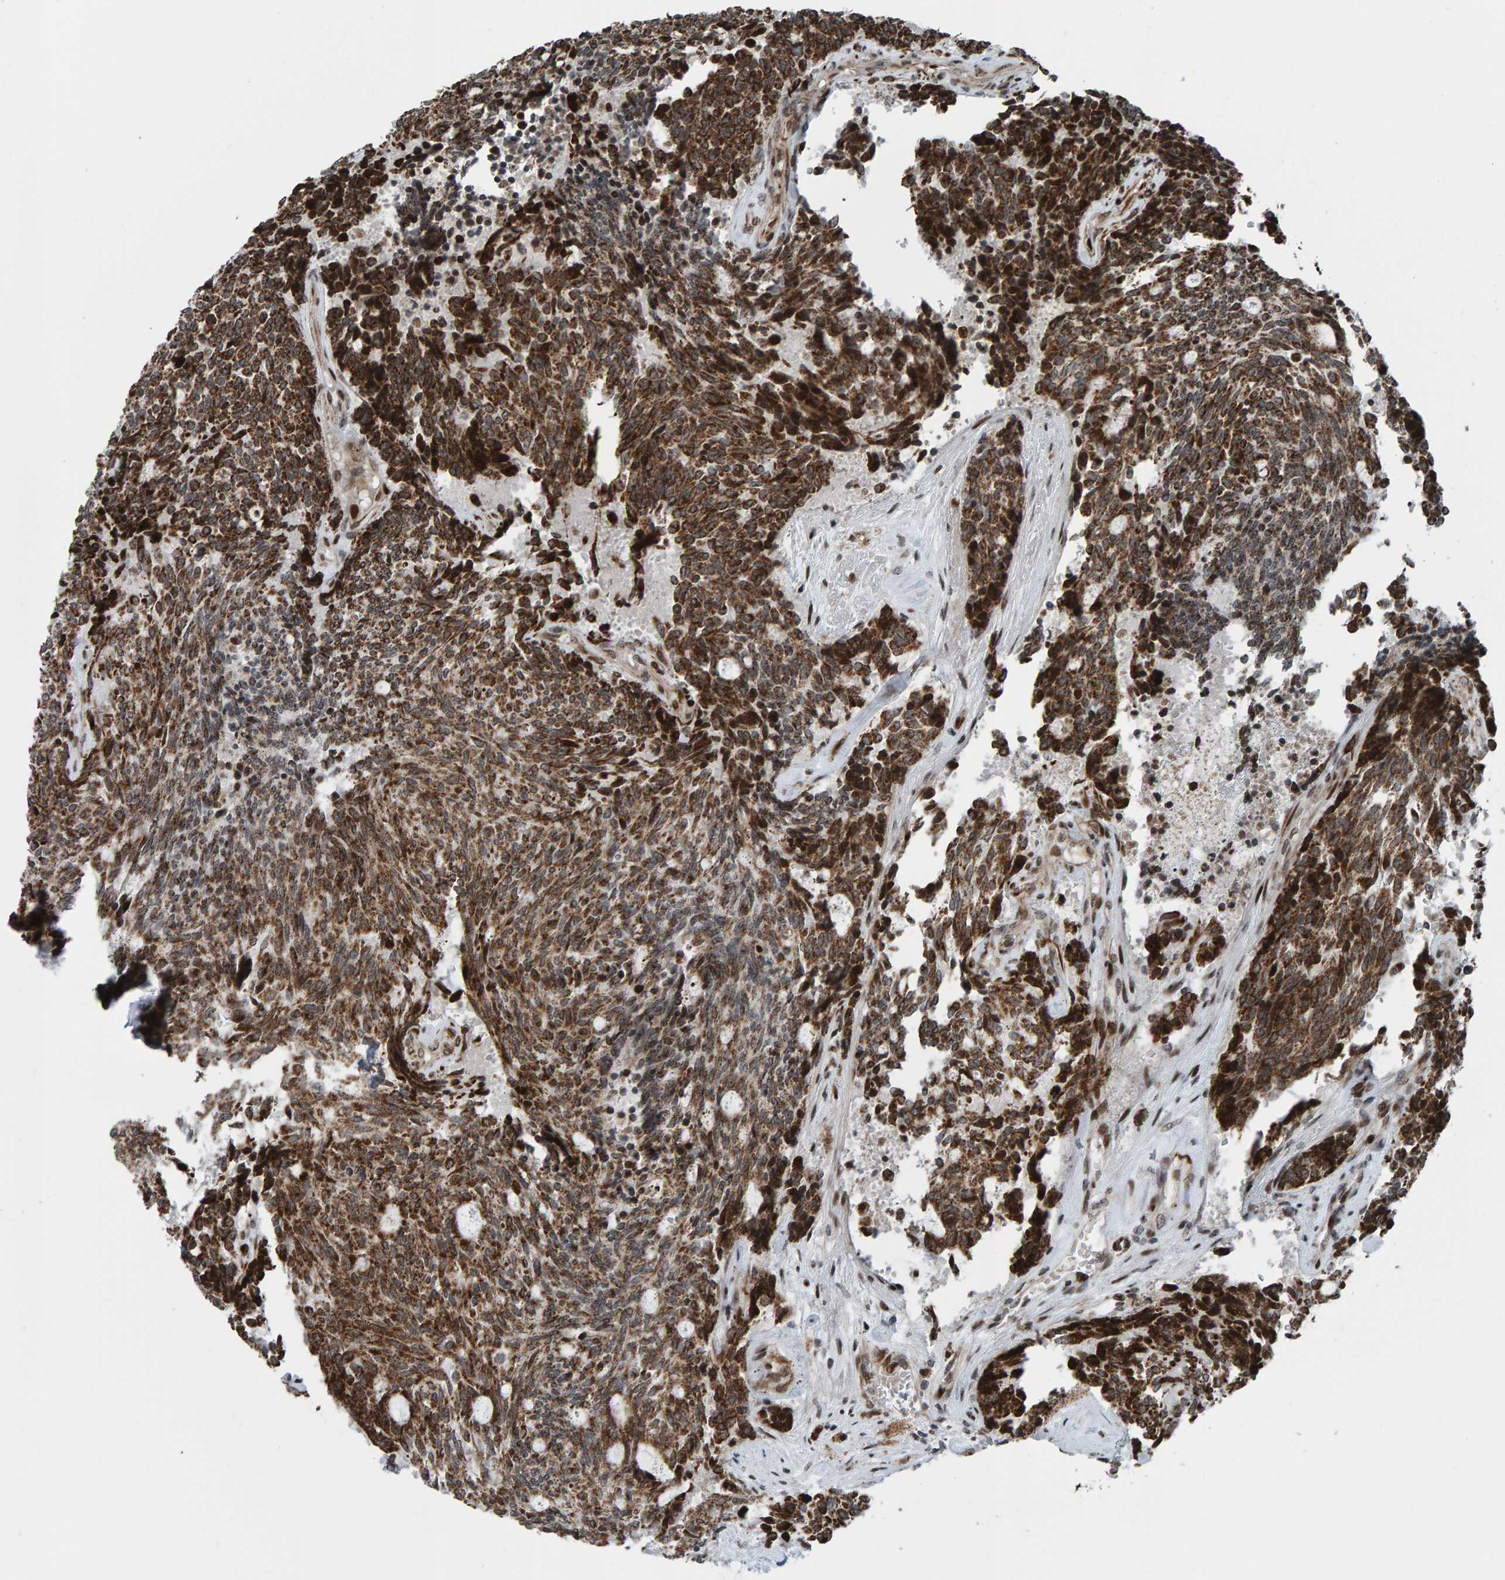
{"staining": {"intensity": "strong", "quantity": ">75%", "location": "cytoplasmic/membranous"}, "tissue": "carcinoid", "cell_type": "Tumor cells", "image_type": "cancer", "snomed": [{"axis": "morphology", "description": "Carcinoid, malignant, NOS"}, {"axis": "topography", "description": "Pancreas"}], "caption": "Immunohistochemical staining of human malignant carcinoid displays high levels of strong cytoplasmic/membranous protein staining in approximately >75% of tumor cells.", "gene": "ZNF366", "patient": {"sex": "female", "age": 54}}